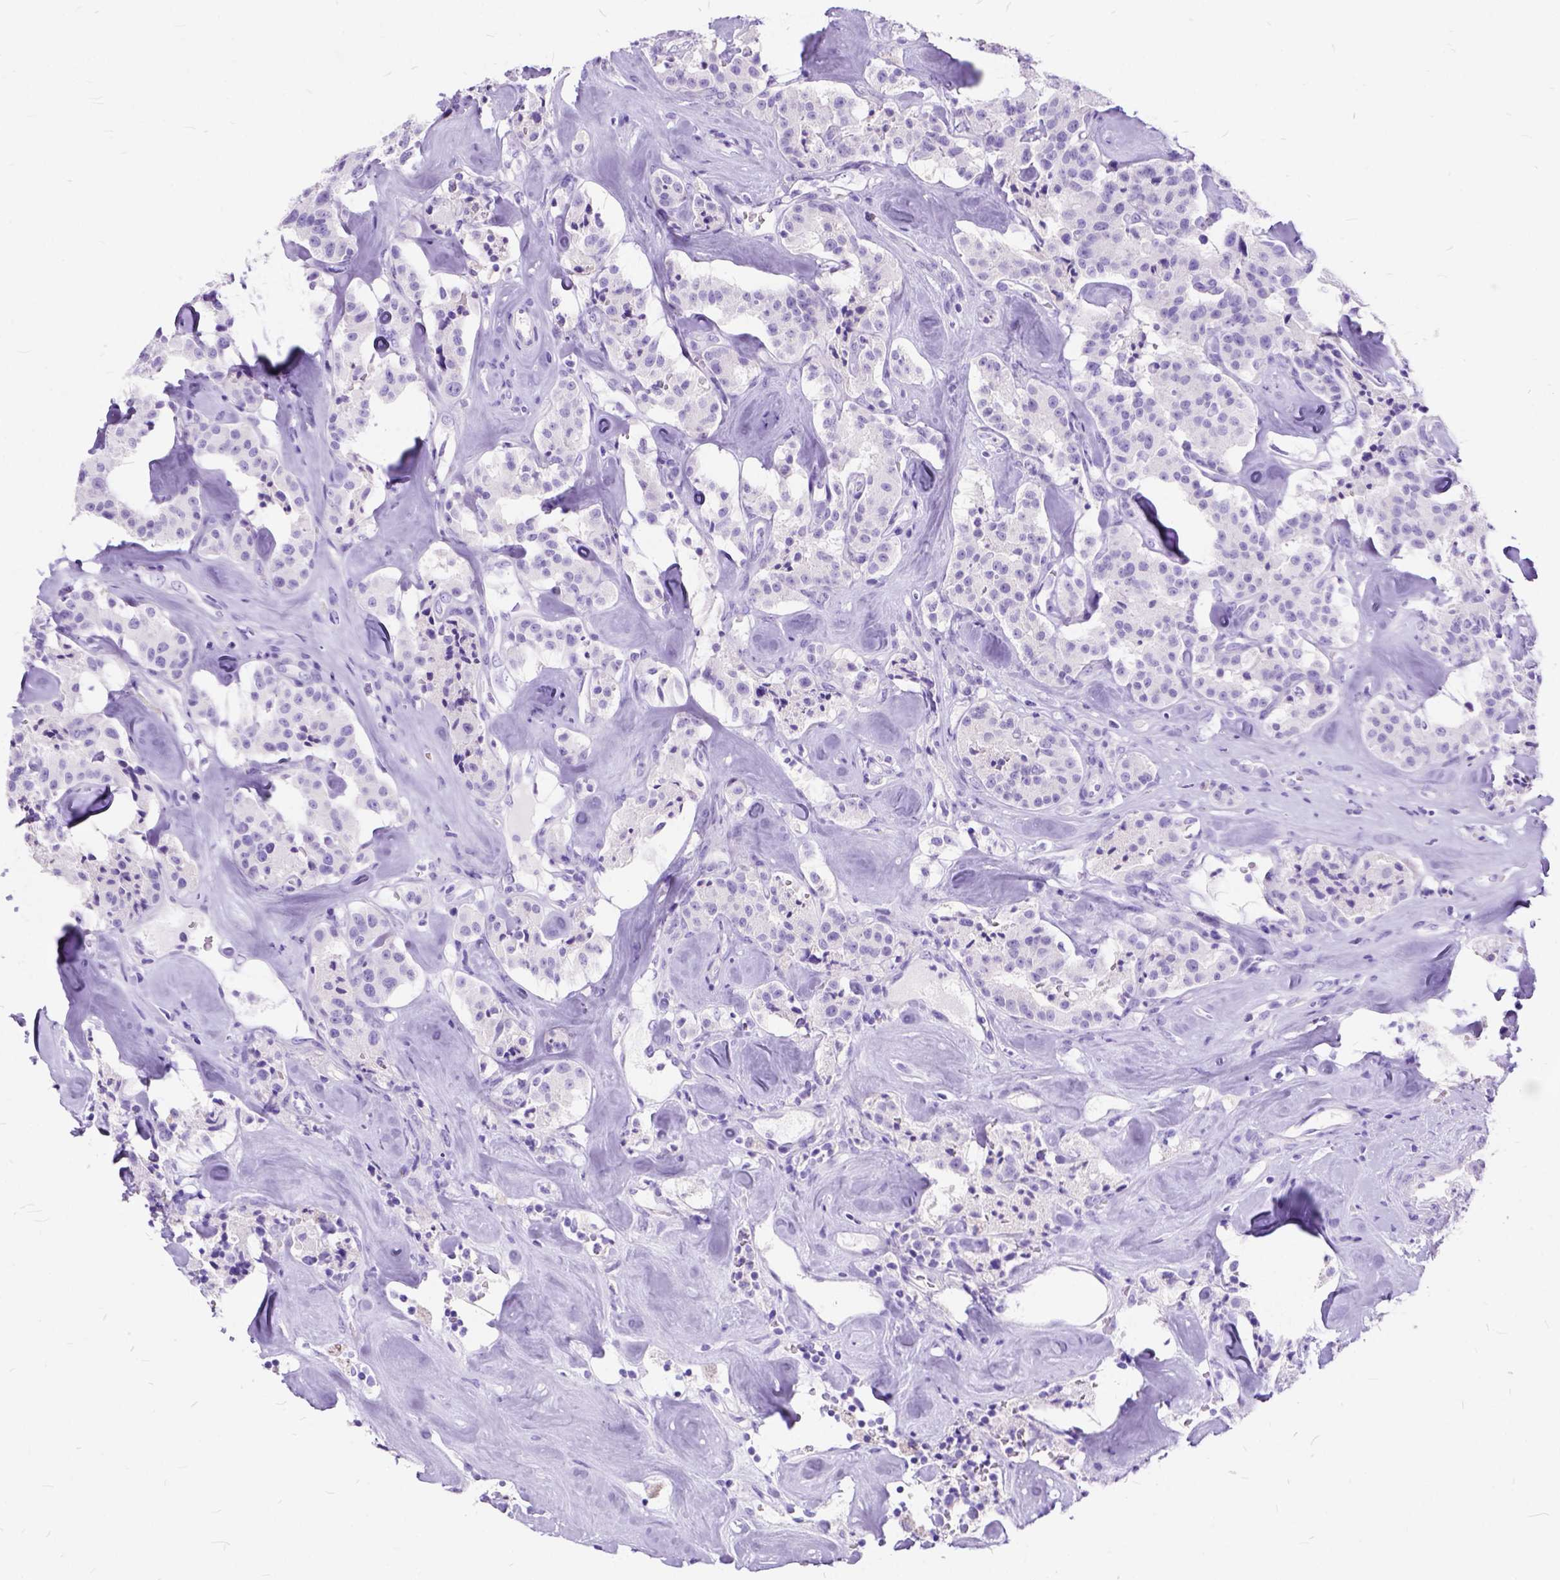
{"staining": {"intensity": "negative", "quantity": "none", "location": "none"}, "tissue": "carcinoid", "cell_type": "Tumor cells", "image_type": "cancer", "snomed": [{"axis": "morphology", "description": "Carcinoid, malignant, NOS"}, {"axis": "topography", "description": "Pancreas"}], "caption": "There is no significant staining in tumor cells of malignant carcinoid.", "gene": "C1QTNF3", "patient": {"sex": "male", "age": 41}}